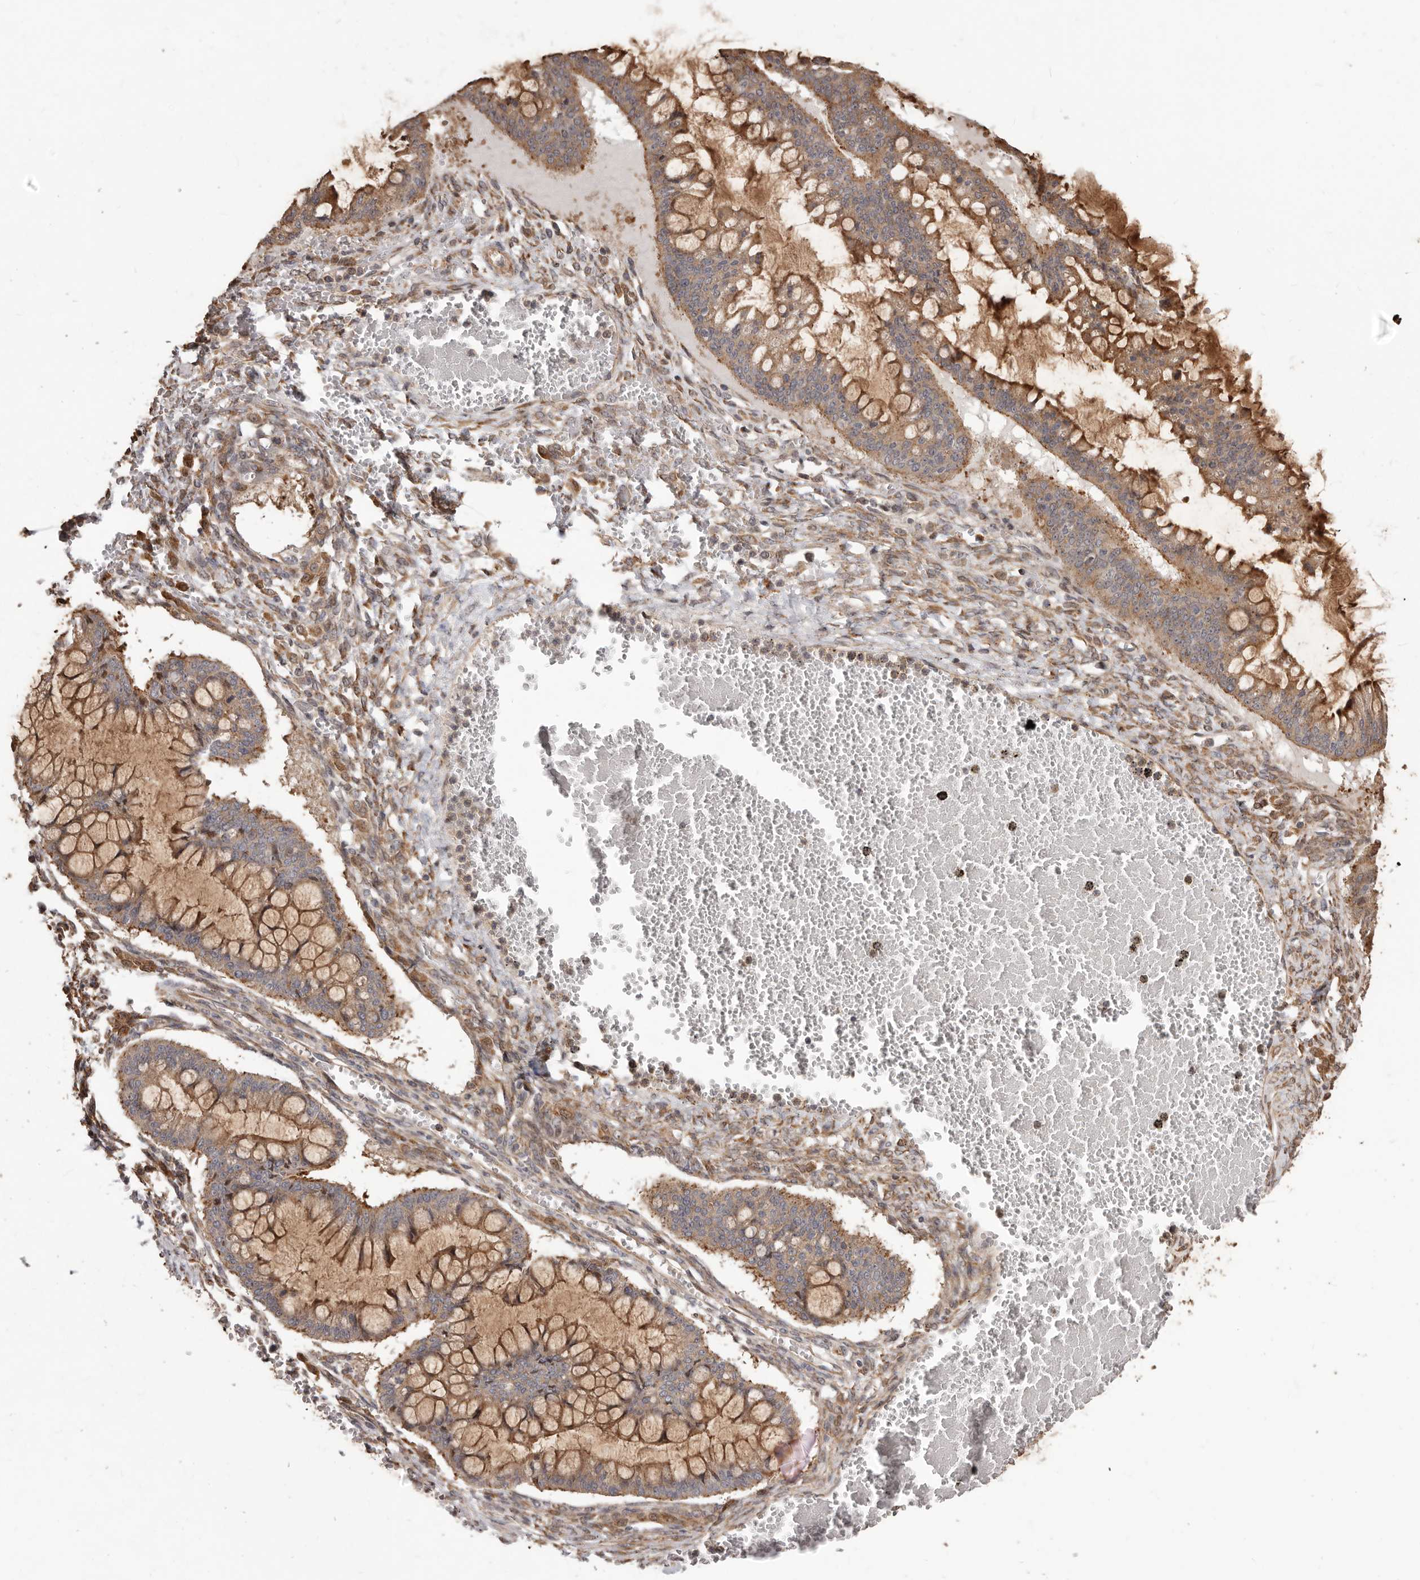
{"staining": {"intensity": "moderate", "quantity": ">75%", "location": "cytoplasmic/membranous"}, "tissue": "ovarian cancer", "cell_type": "Tumor cells", "image_type": "cancer", "snomed": [{"axis": "morphology", "description": "Cystadenocarcinoma, mucinous, NOS"}, {"axis": "topography", "description": "Ovary"}], "caption": "Brown immunohistochemical staining in mucinous cystadenocarcinoma (ovarian) reveals moderate cytoplasmic/membranous staining in approximately >75% of tumor cells.", "gene": "MTO1", "patient": {"sex": "female", "age": 73}}